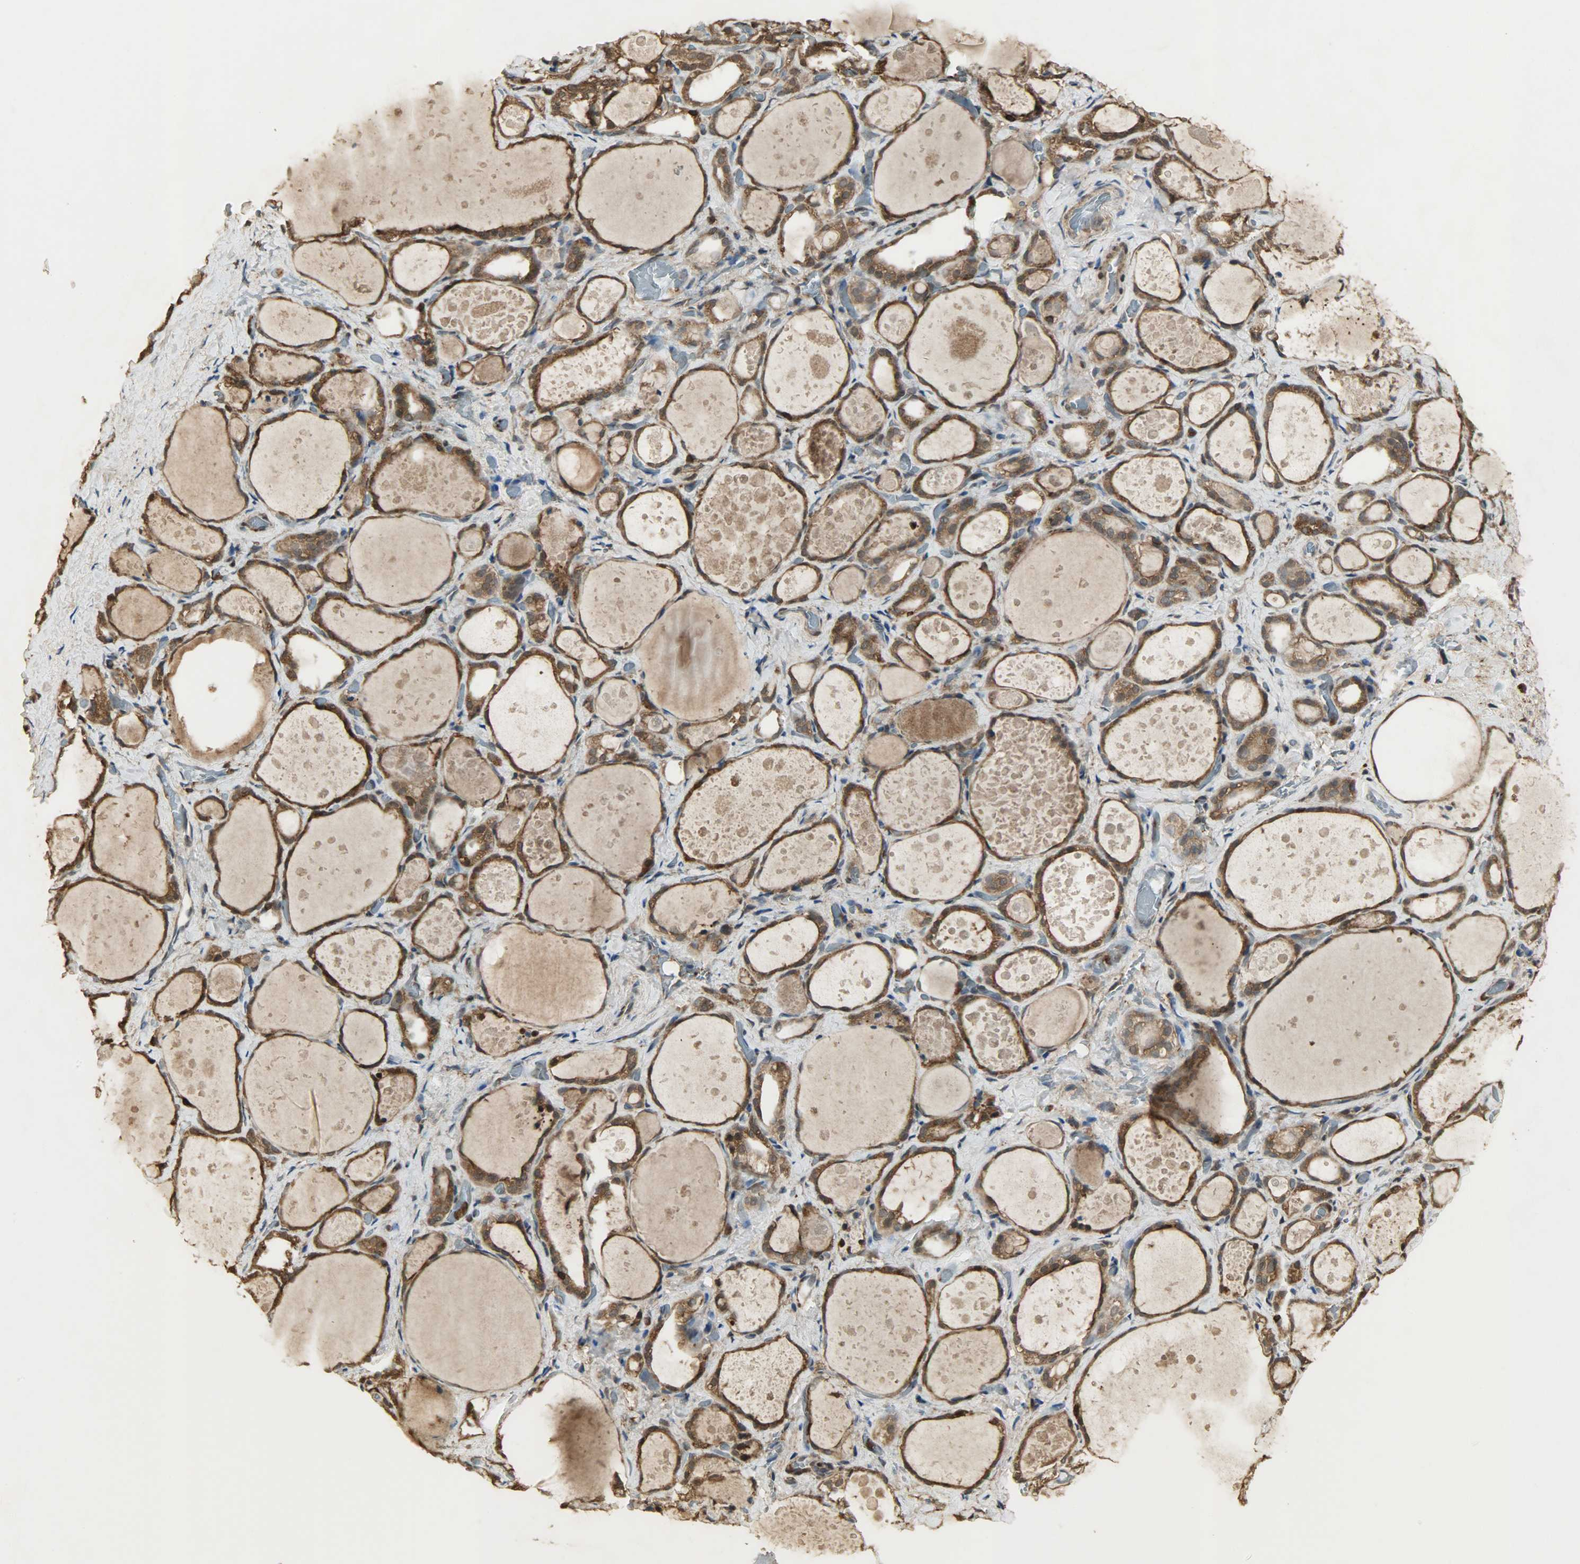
{"staining": {"intensity": "strong", "quantity": ">75%", "location": "cytoplasmic/membranous,nuclear"}, "tissue": "thyroid gland", "cell_type": "Glandular cells", "image_type": "normal", "snomed": [{"axis": "morphology", "description": "Normal tissue, NOS"}, {"axis": "topography", "description": "Thyroid gland"}], "caption": "A high-resolution micrograph shows IHC staining of benign thyroid gland, which demonstrates strong cytoplasmic/membranous,nuclear positivity in approximately >75% of glandular cells. (brown staining indicates protein expression, while blue staining denotes nuclei).", "gene": "YWHAZ", "patient": {"sex": "female", "age": 75}}